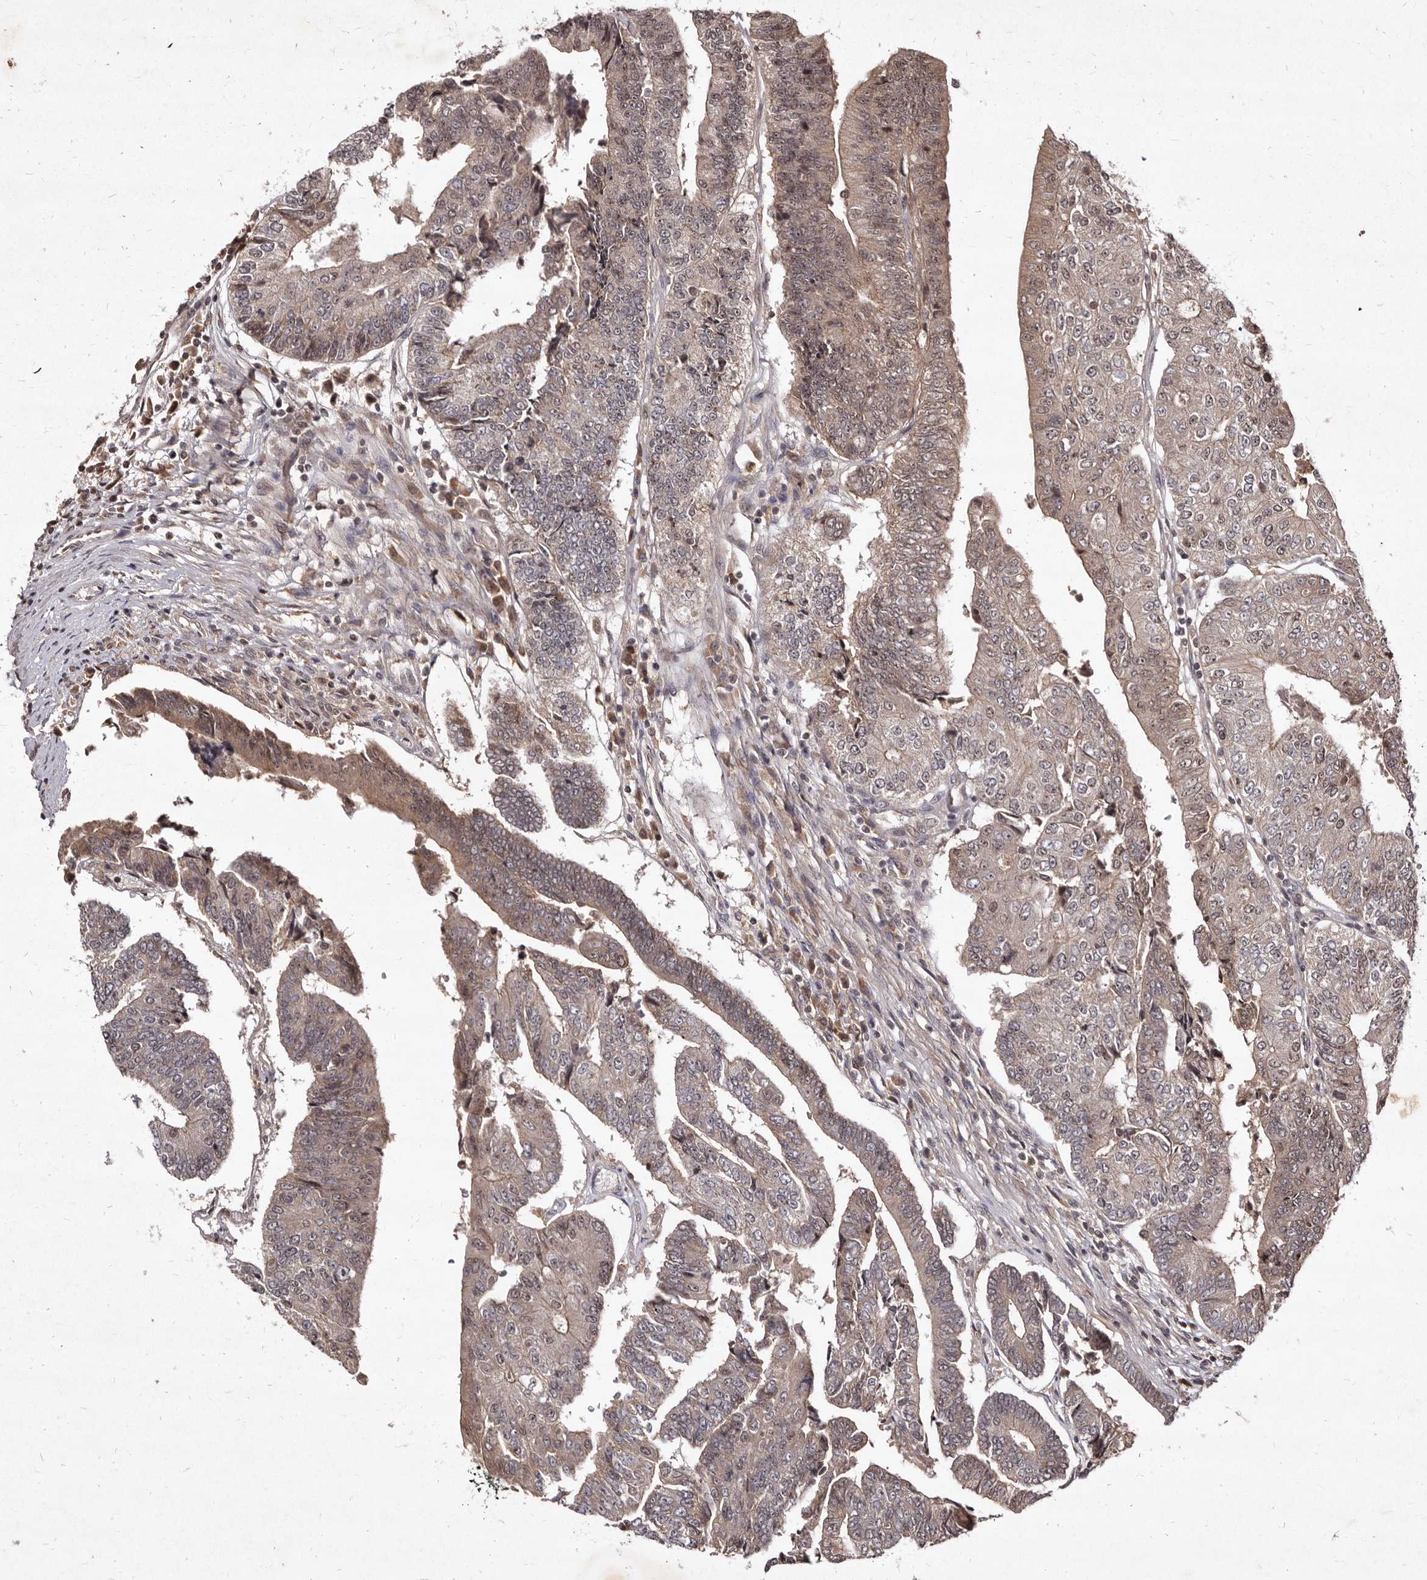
{"staining": {"intensity": "weak", "quantity": "<25%", "location": "cytoplasmic/membranous"}, "tissue": "colorectal cancer", "cell_type": "Tumor cells", "image_type": "cancer", "snomed": [{"axis": "morphology", "description": "Adenocarcinoma, NOS"}, {"axis": "topography", "description": "Colon"}], "caption": "A histopathology image of adenocarcinoma (colorectal) stained for a protein shows no brown staining in tumor cells.", "gene": "LCORL", "patient": {"sex": "female", "age": 67}}